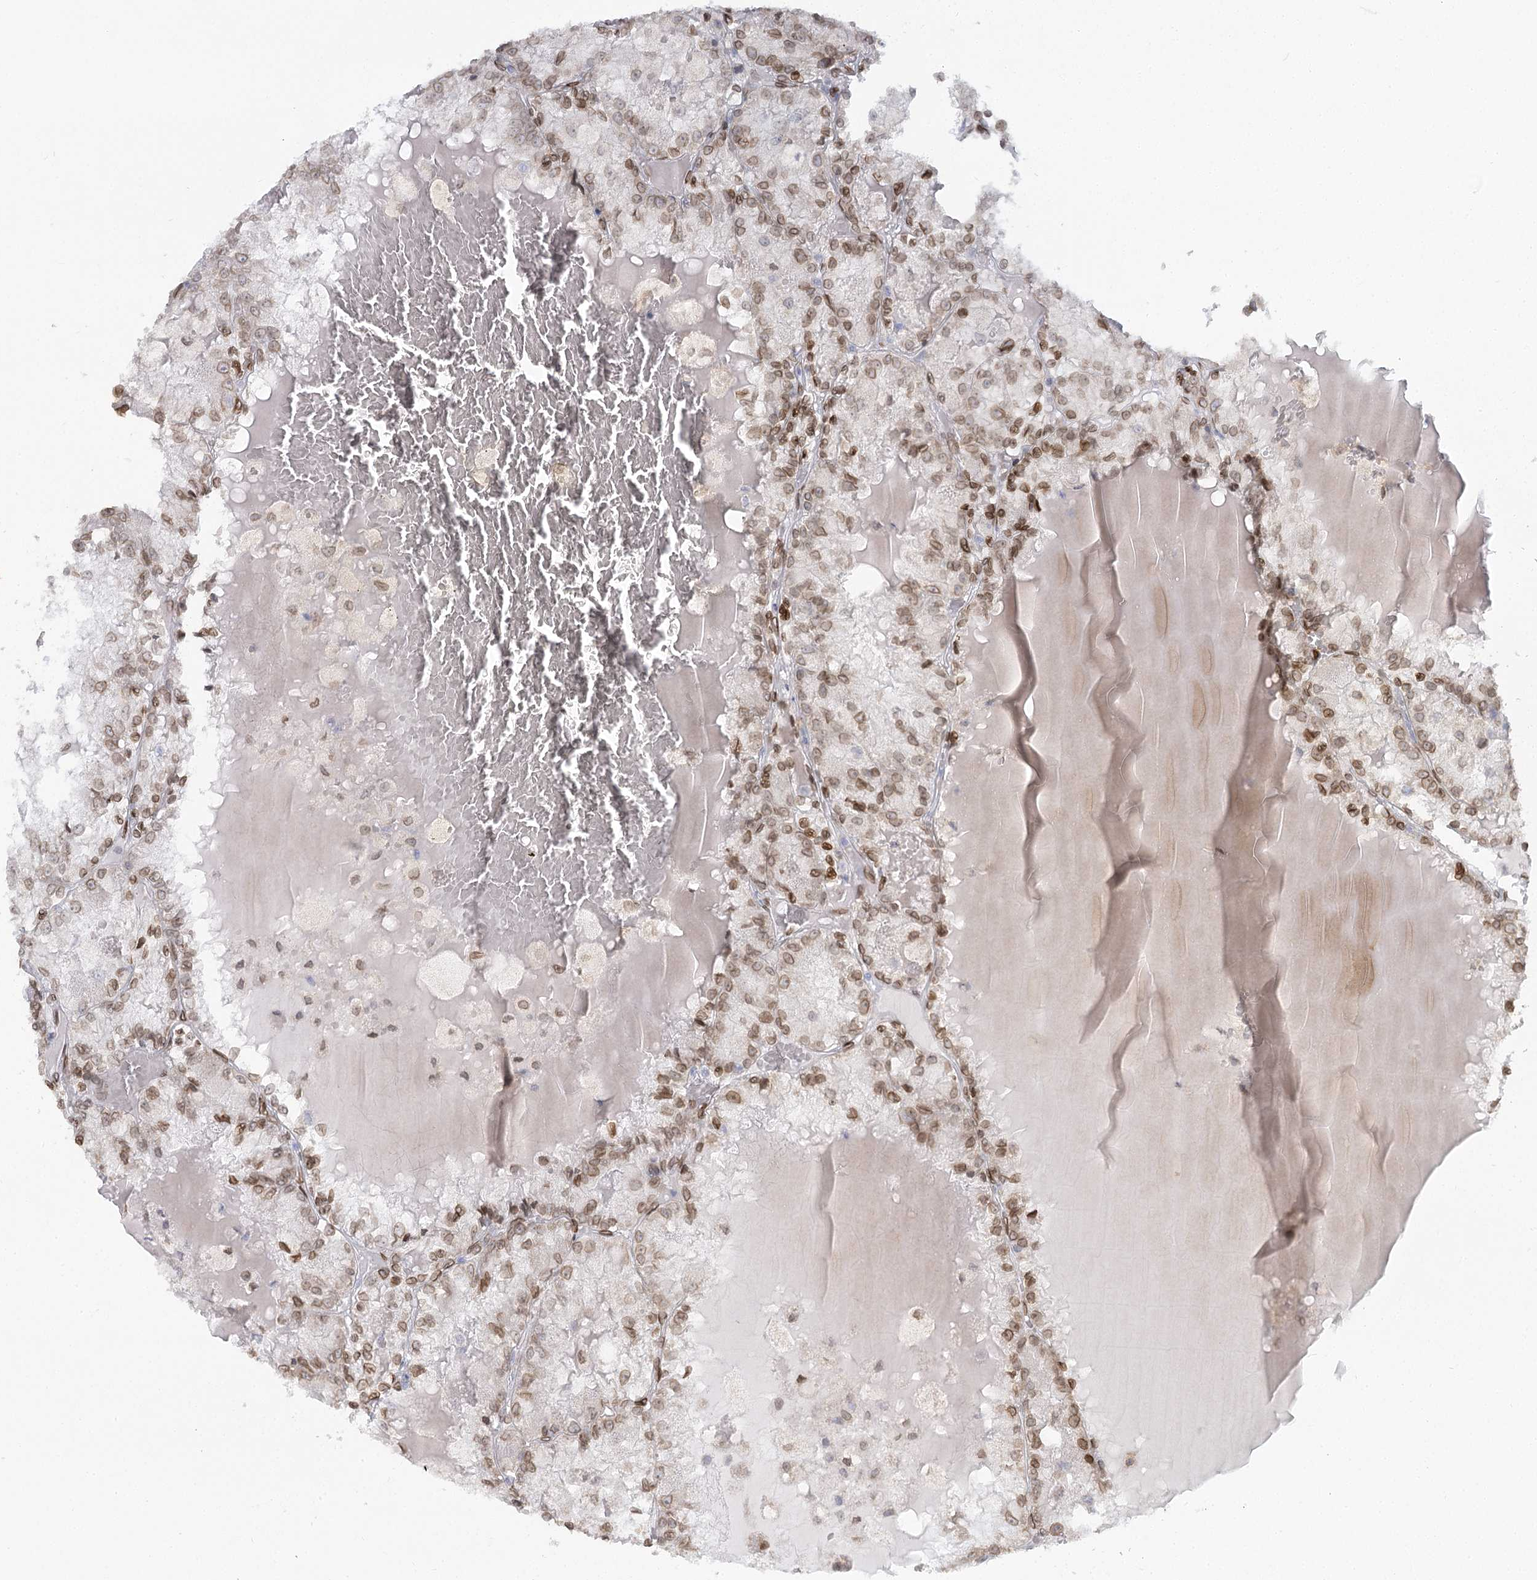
{"staining": {"intensity": "moderate", "quantity": ">75%", "location": "nuclear"}, "tissue": "renal cancer", "cell_type": "Tumor cells", "image_type": "cancer", "snomed": [{"axis": "morphology", "description": "Adenocarcinoma, NOS"}, {"axis": "topography", "description": "Kidney"}], "caption": "Protein expression analysis of human renal cancer reveals moderate nuclear expression in approximately >75% of tumor cells.", "gene": "VWA5A", "patient": {"sex": "female", "age": 56}}